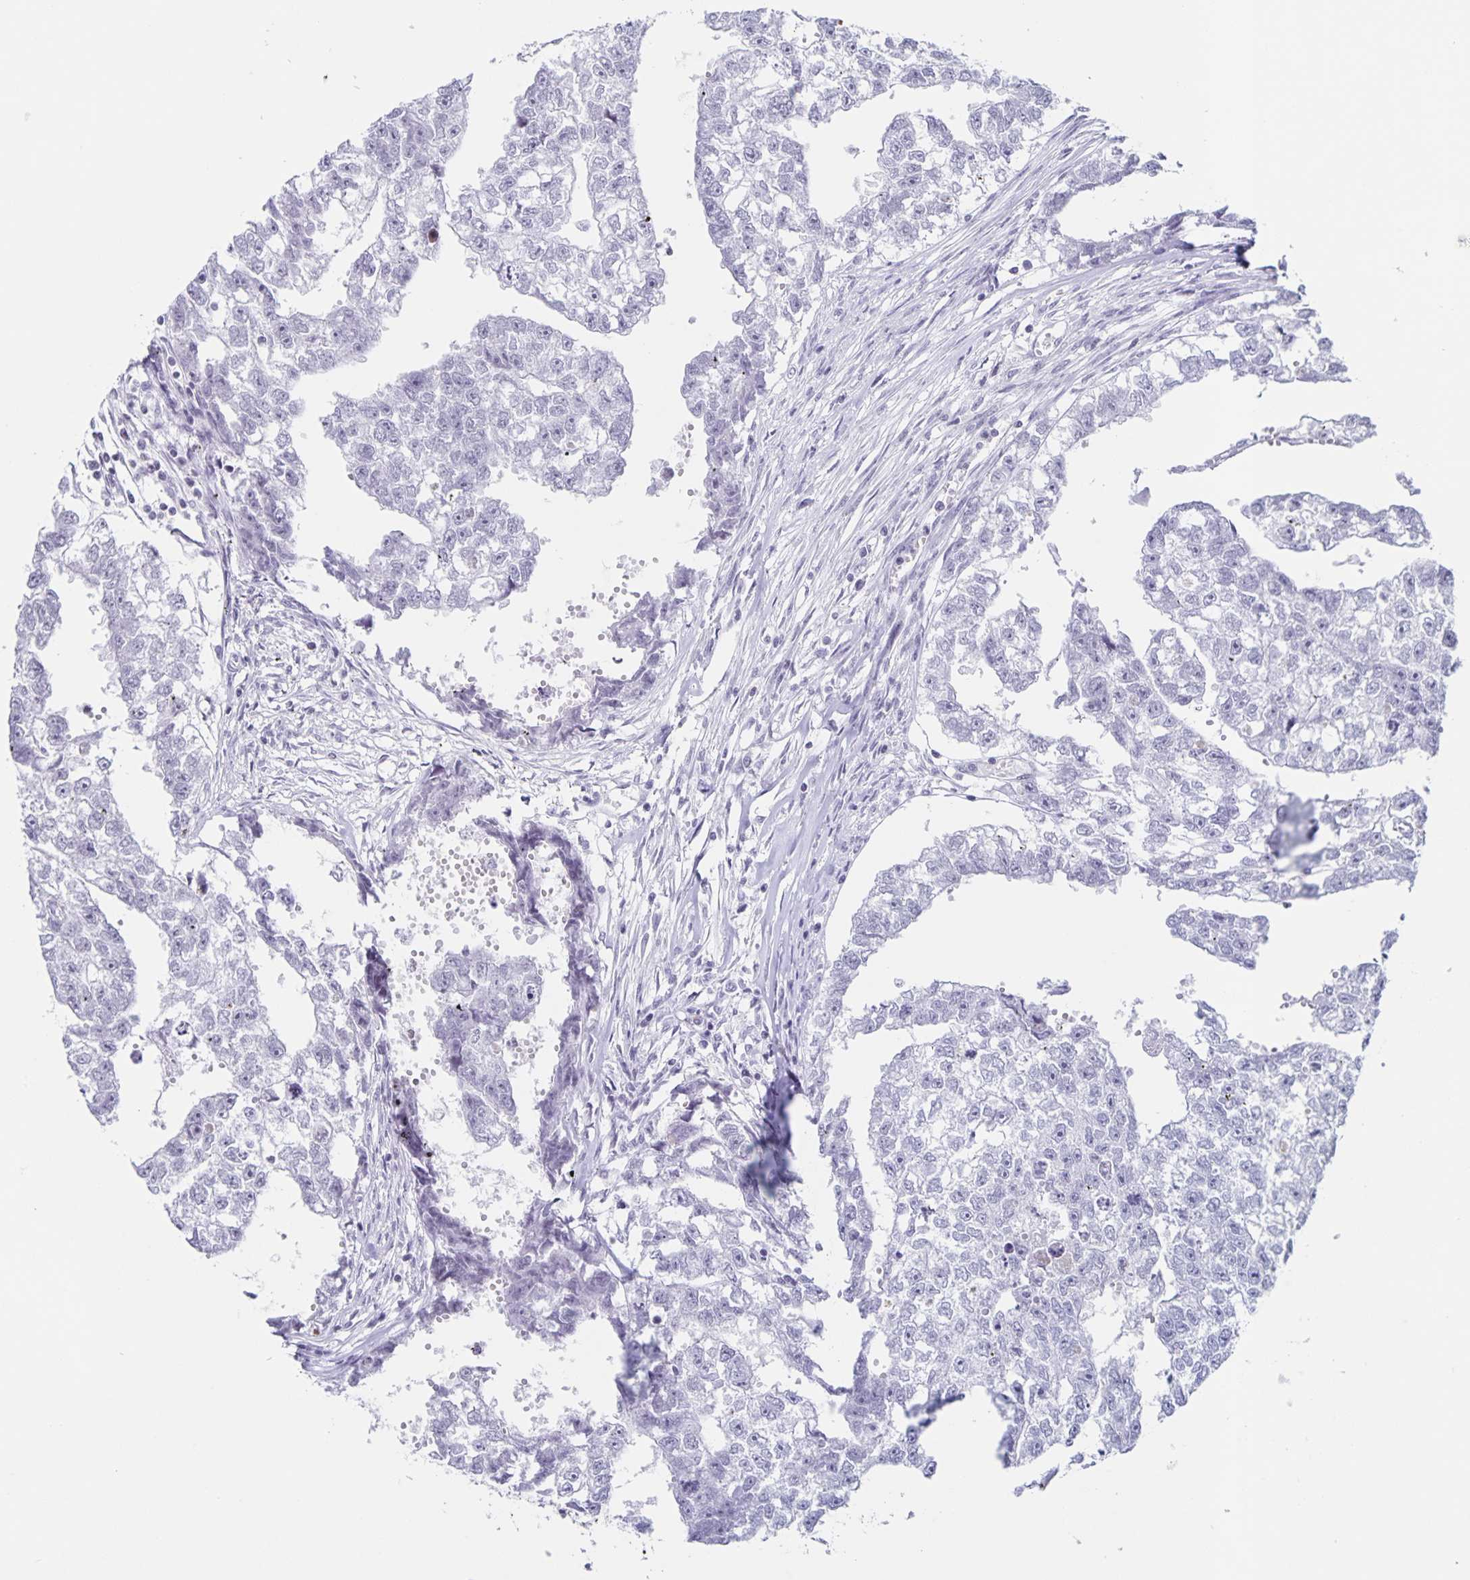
{"staining": {"intensity": "negative", "quantity": "none", "location": "none"}, "tissue": "testis cancer", "cell_type": "Tumor cells", "image_type": "cancer", "snomed": [{"axis": "morphology", "description": "Carcinoma, Embryonal, NOS"}, {"axis": "morphology", "description": "Teratoma, malignant, NOS"}, {"axis": "topography", "description": "Testis"}], "caption": "Tumor cells show no significant staining in testis cancer. The staining was performed using DAB to visualize the protein expression in brown, while the nuclei were stained in blue with hematoxylin (Magnification: 20x).", "gene": "LCE6A", "patient": {"sex": "male", "age": 44}}